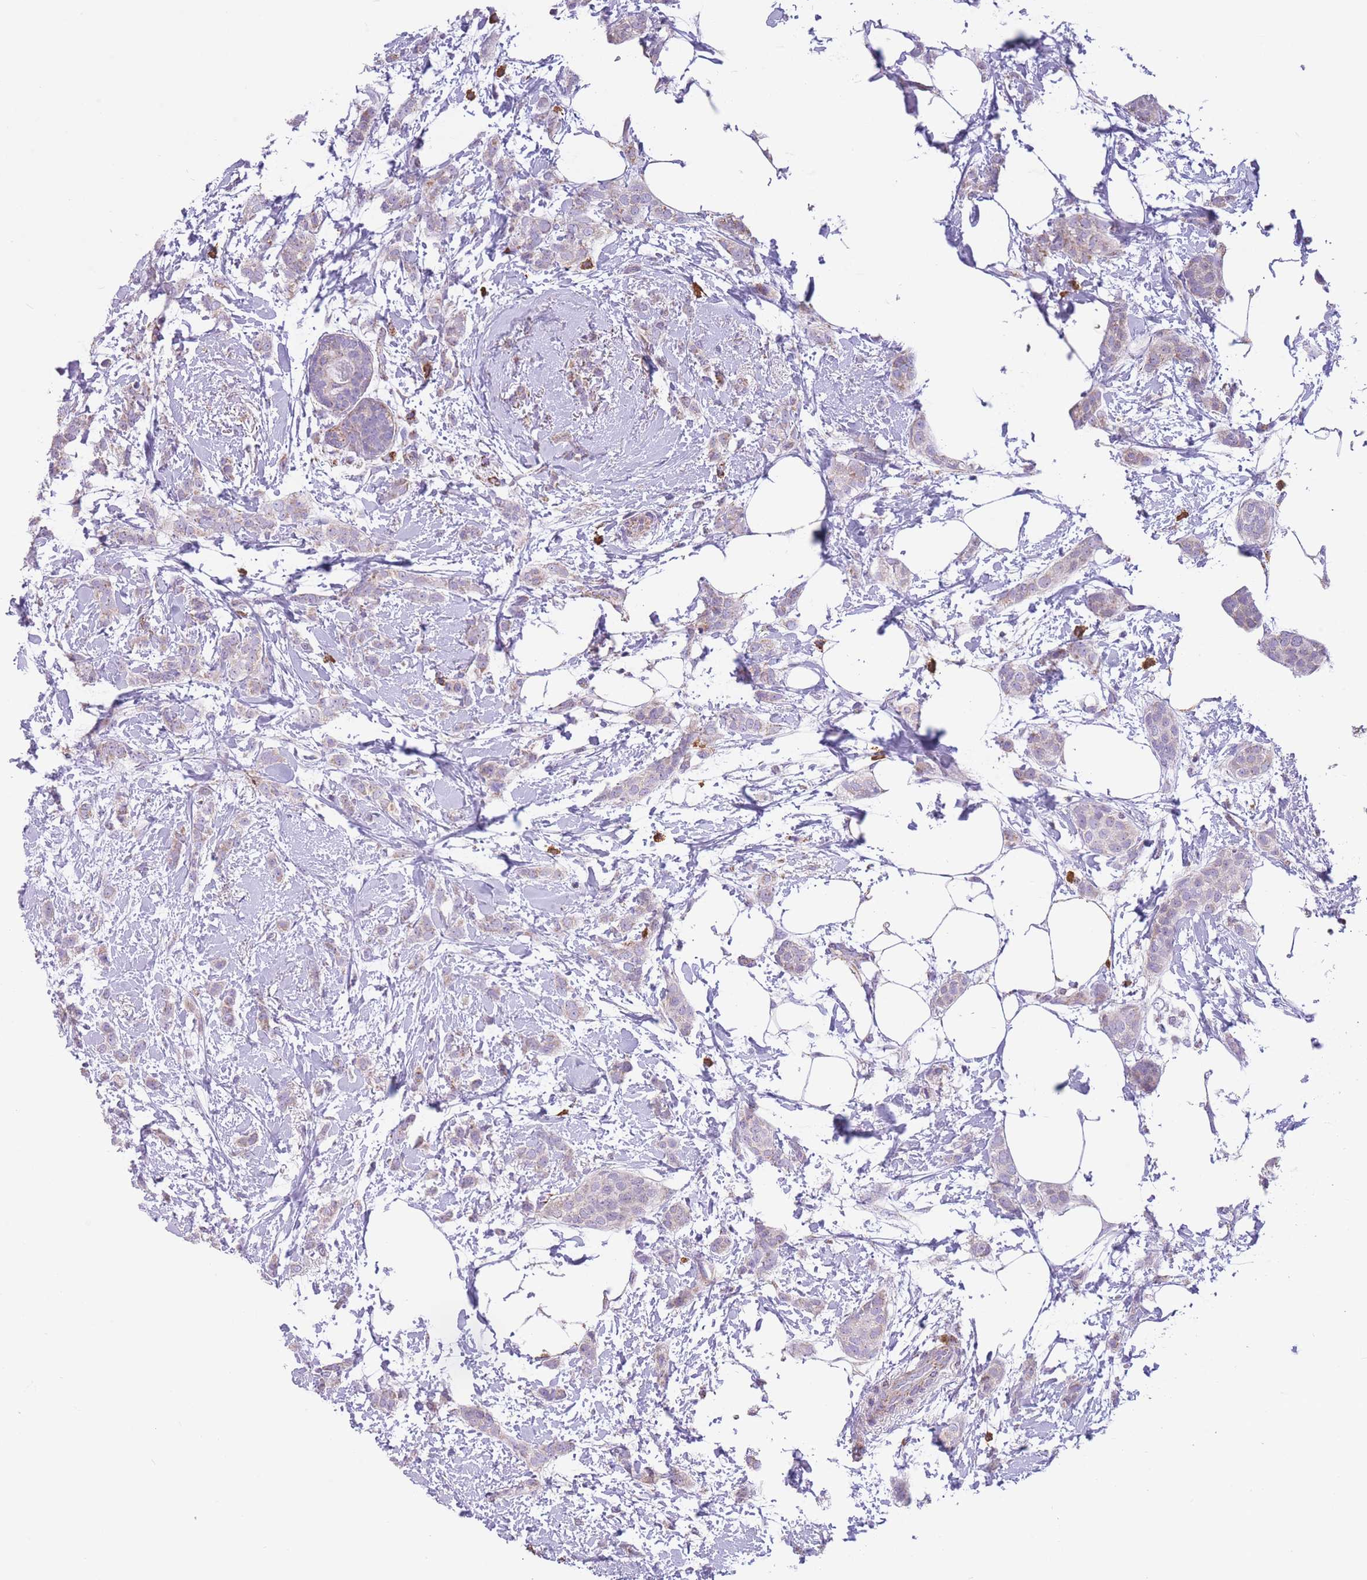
{"staining": {"intensity": "weak", "quantity": "<25%", "location": "cytoplasmic/membranous"}, "tissue": "breast cancer", "cell_type": "Tumor cells", "image_type": "cancer", "snomed": [{"axis": "morphology", "description": "Duct carcinoma"}, {"axis": "topography", "description": "Breast"}], "caption": "This is a micrograph of immunohistochemistry staining of breast cancer (invasive ductal carcinoma), which shows no expression in tumor cells.", "gene": "PDHA1", "patient": {"sex": "female", "age": 72}}